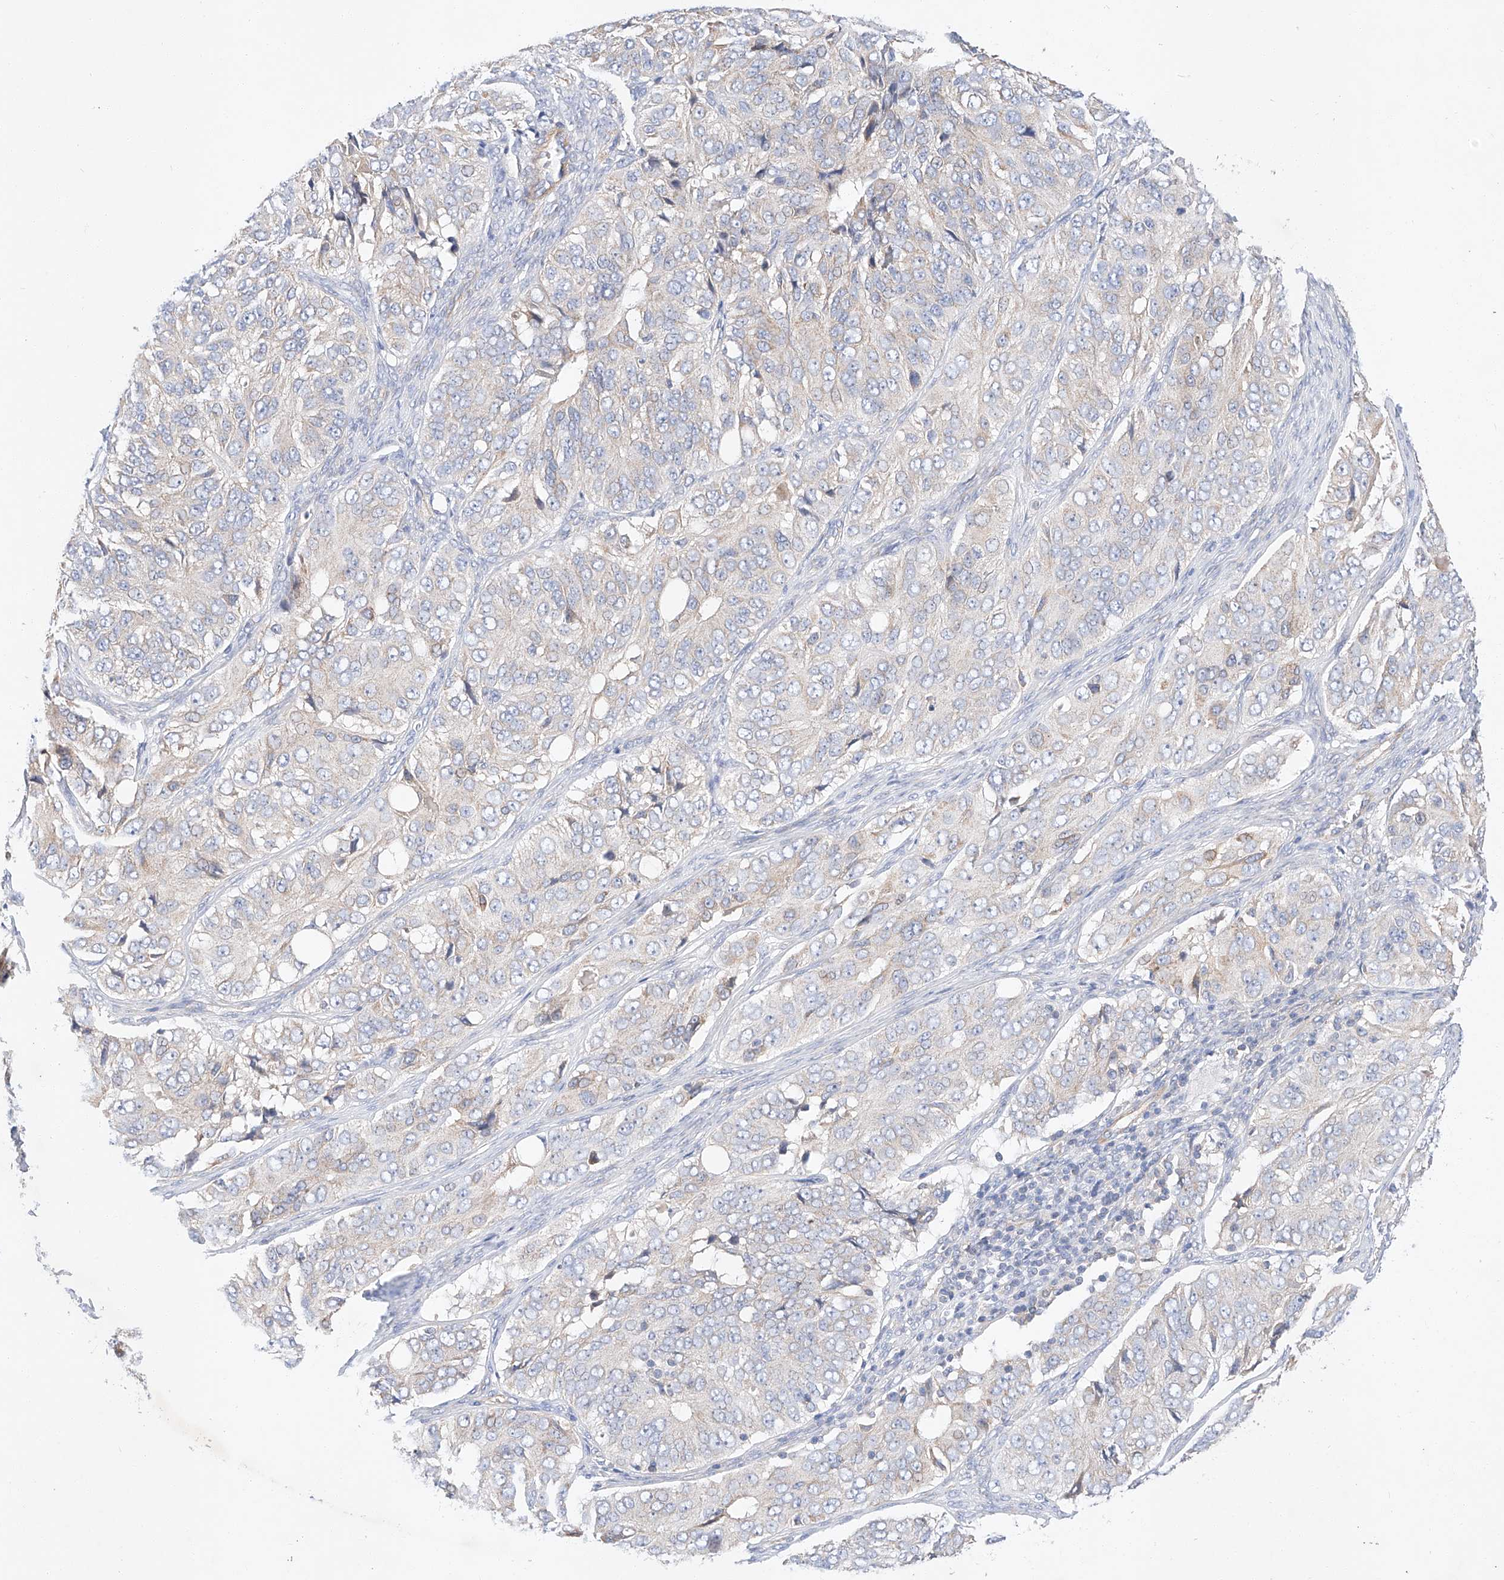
{"staining": {"intensity": "weak", "quantity": "<25%", "location": "cytoplasmic/membranous"}, "tissue": "ovarian cancer", "cell_type": "Tumor cells", "image_type": "cancer", "snomed": [{"axis": "morphology", "description": "Carcinoma, endometroid"}, {"axis": "topography", "description": "Ovary"}], "caption": "The immunohistochemistry photomicrograph has no significant positivity in tumor cells of ovarian cancer tissue. (Brightfield microscopy of DAB immunohistochemistry at high magnification).", "gene": "C6orf118", "patient": {"sex": "female", "age": 51}}